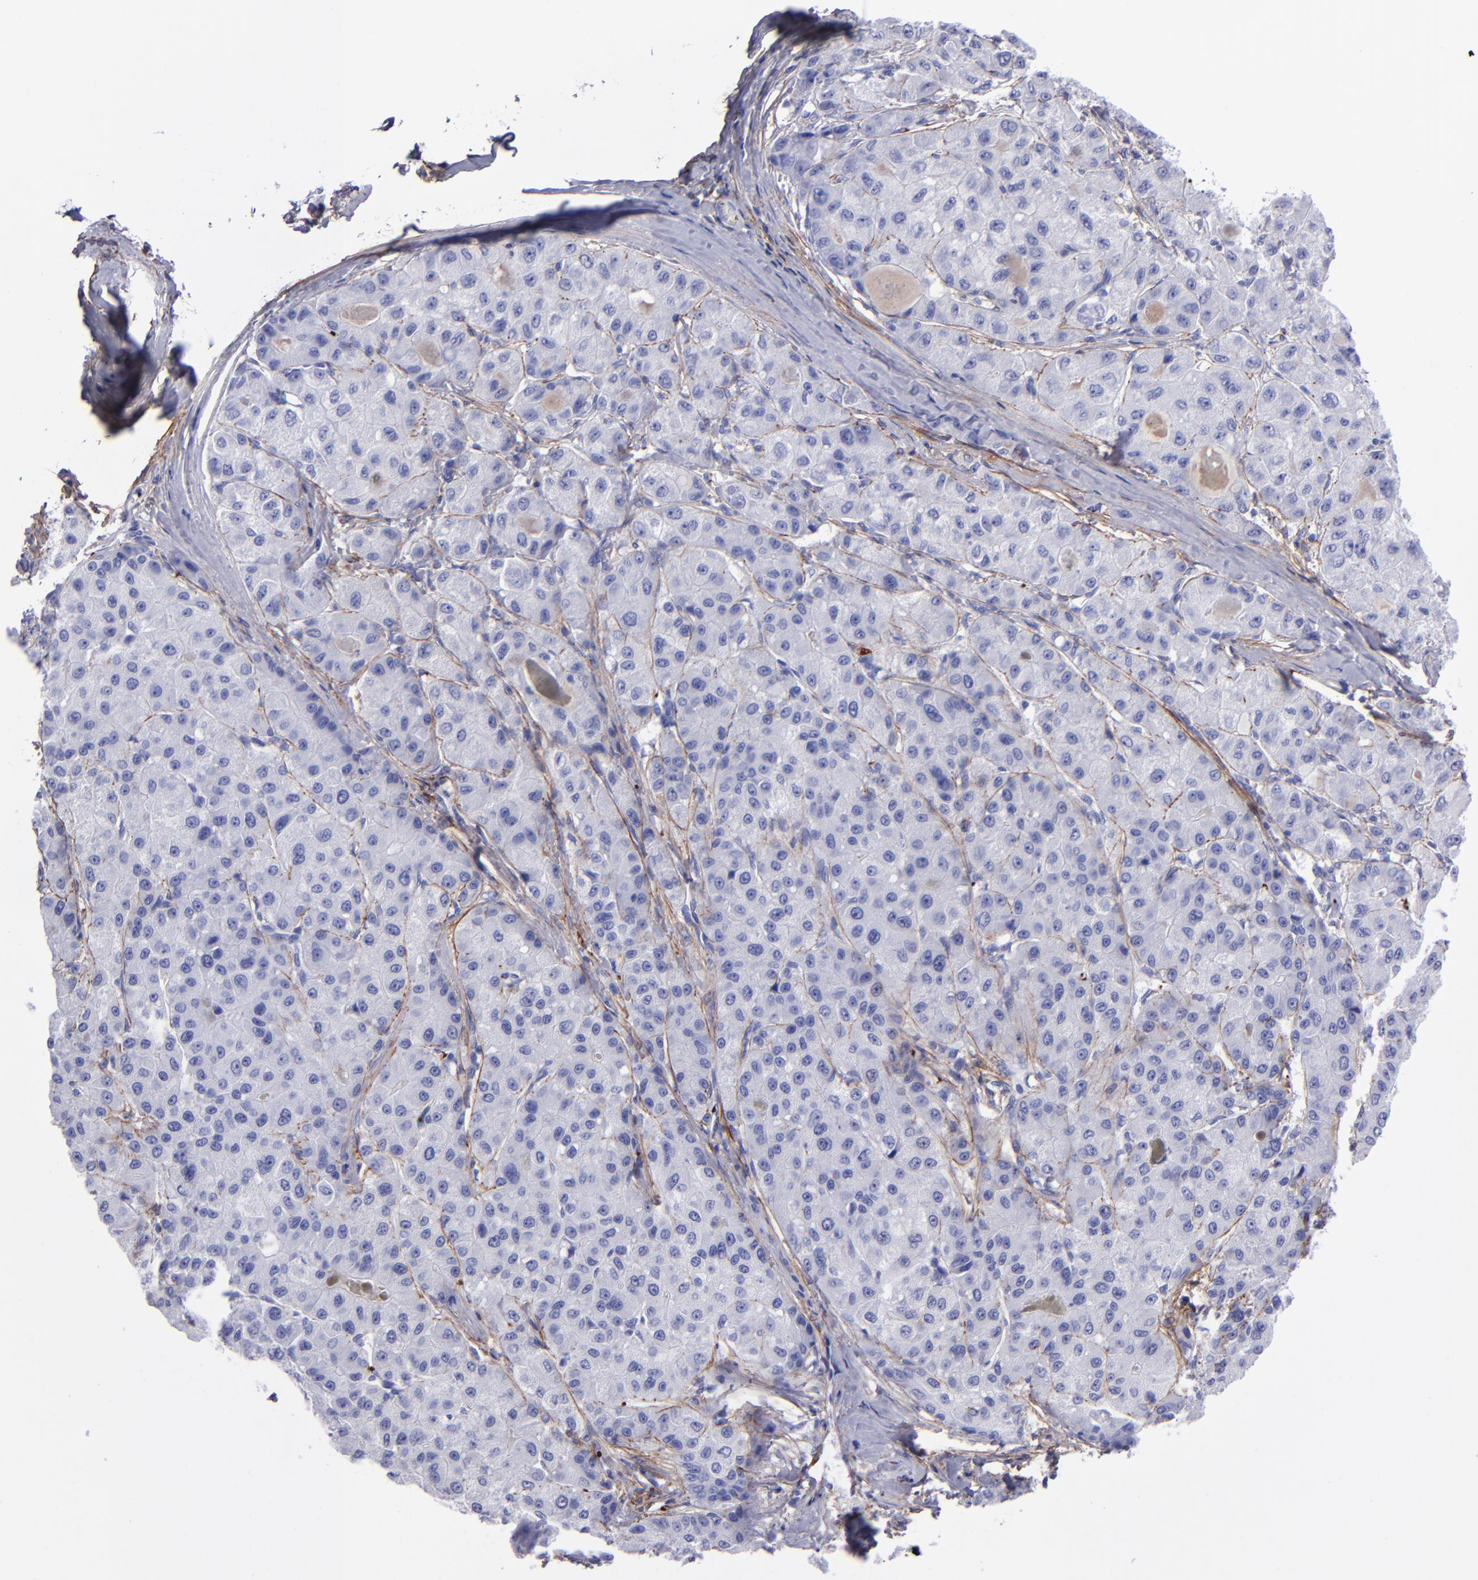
{"staining": {"intensity": "negative", "quantity": "none", "location": "none"}, "tissue": "liver cancer", "cell_type": "Tumor cells", "image_type": "cancer", "snomed": [{"axis": "morphology", "description": "Carcinoma, Hepatocellular, NOS"}, {"axis": "topography", "description": "Liver"}], "caption": "This is a histopathology image of immunohistochemistry (IHC) staining of hepatocellular carcinoma (liver), which shows no positivity in tumor cells.", "gene": "EFCAB13", "patient": {"sex": "male", "age": 80}}